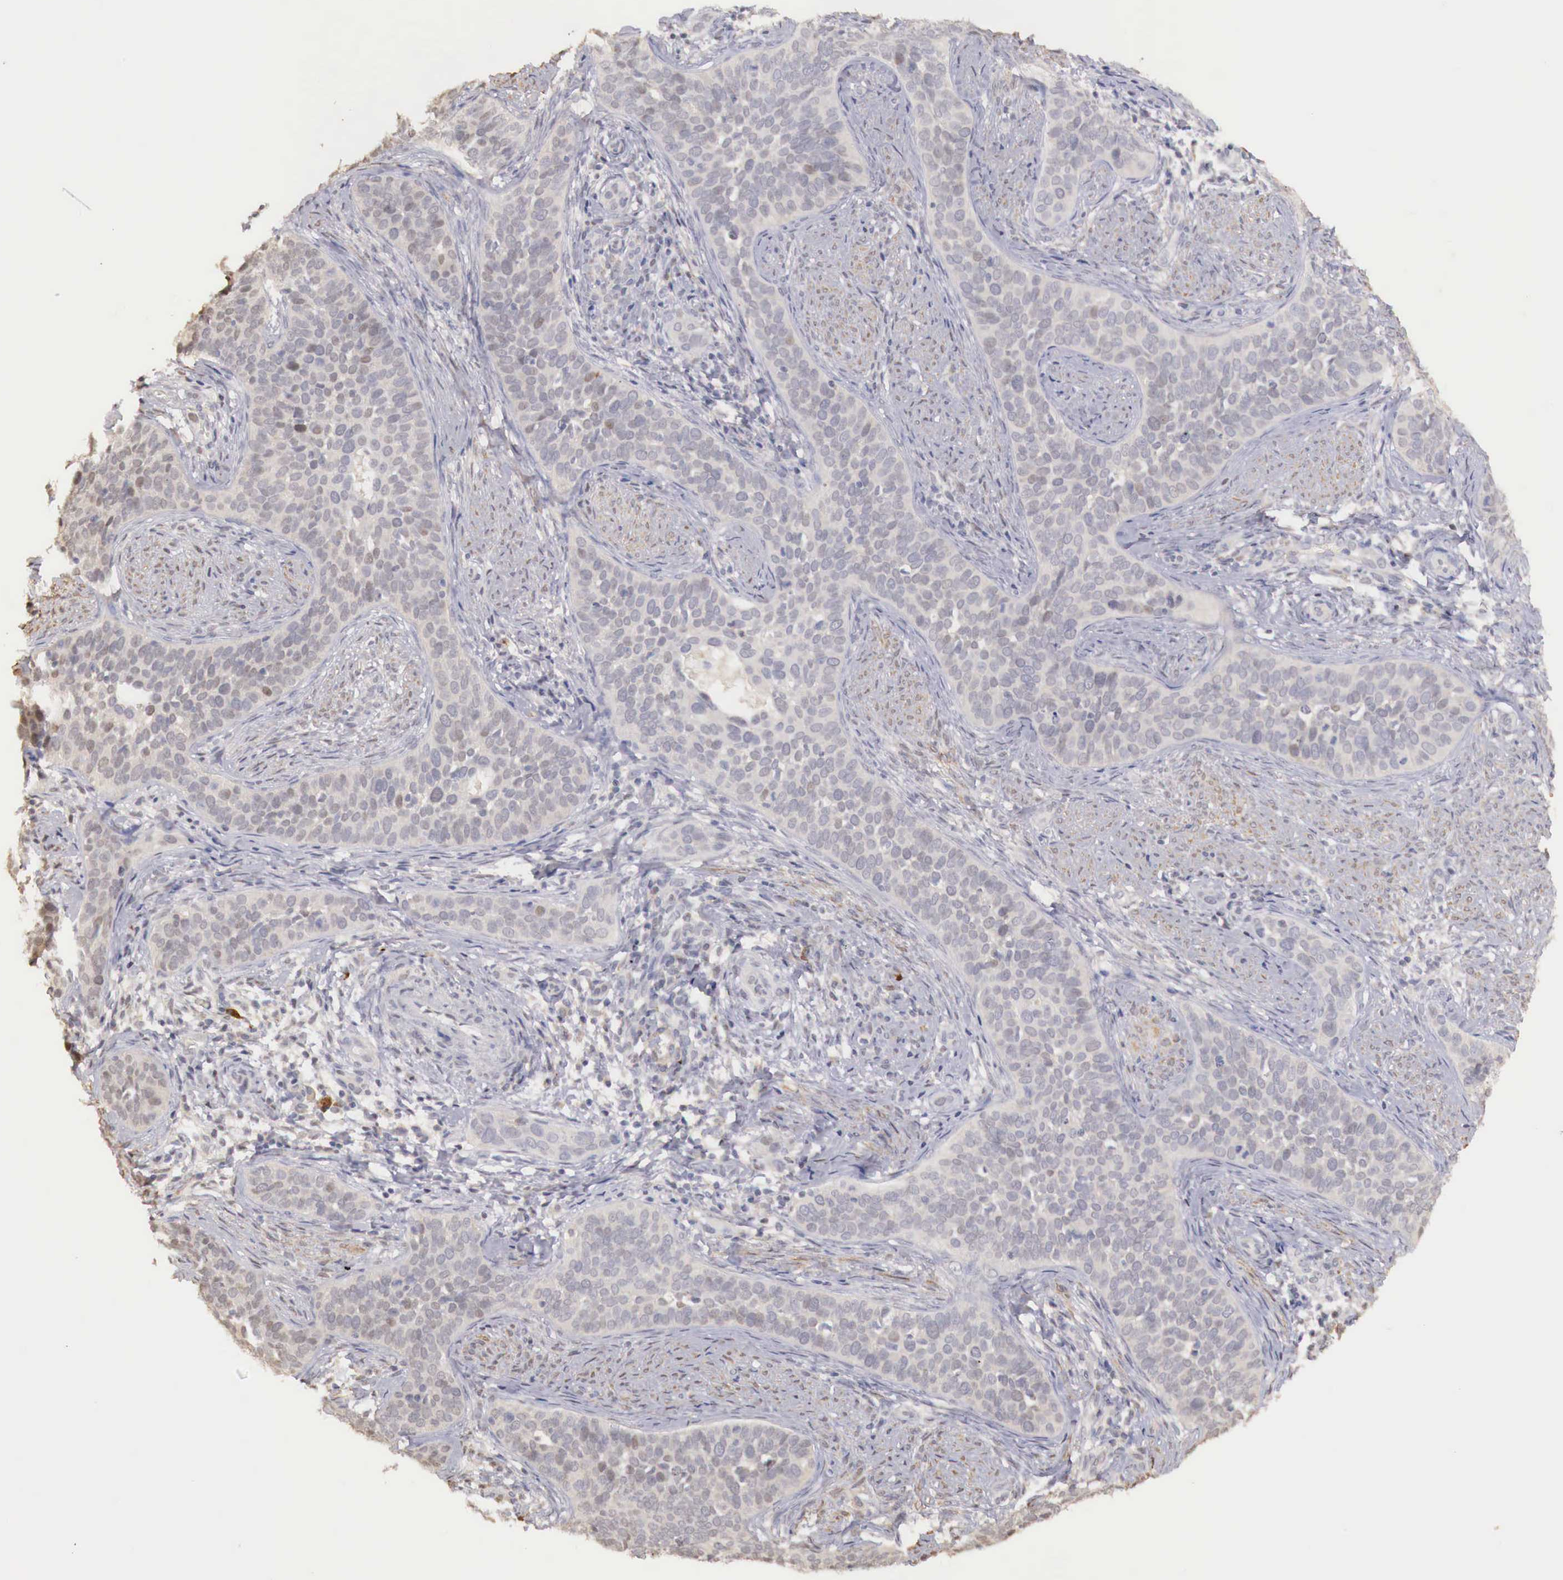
{"staining": {"intensity": "weak", "quantity": ">75%", "location": "cytoplasmic/membranous"}, "tissue": "cervical cancer", "cell_type": "Tumor cells", "image_type": "cancer", "snomed": [{"axis": "morphology", "description": "Squamous cell carcinoma, NOS"}, {"axis": "topography", "description": "Cervix"}], "caption": "Immunohistochemical staining of human squamous cell carcinoma (cervical) displays weak cytoplasmic/membranous protein expression in approximately >75% of tumor cells. The protein is shown in brown color, while the nuclei are stained blue.", "gene": "TBC1D9", "patient": {"sex": "female", "age": 31}}